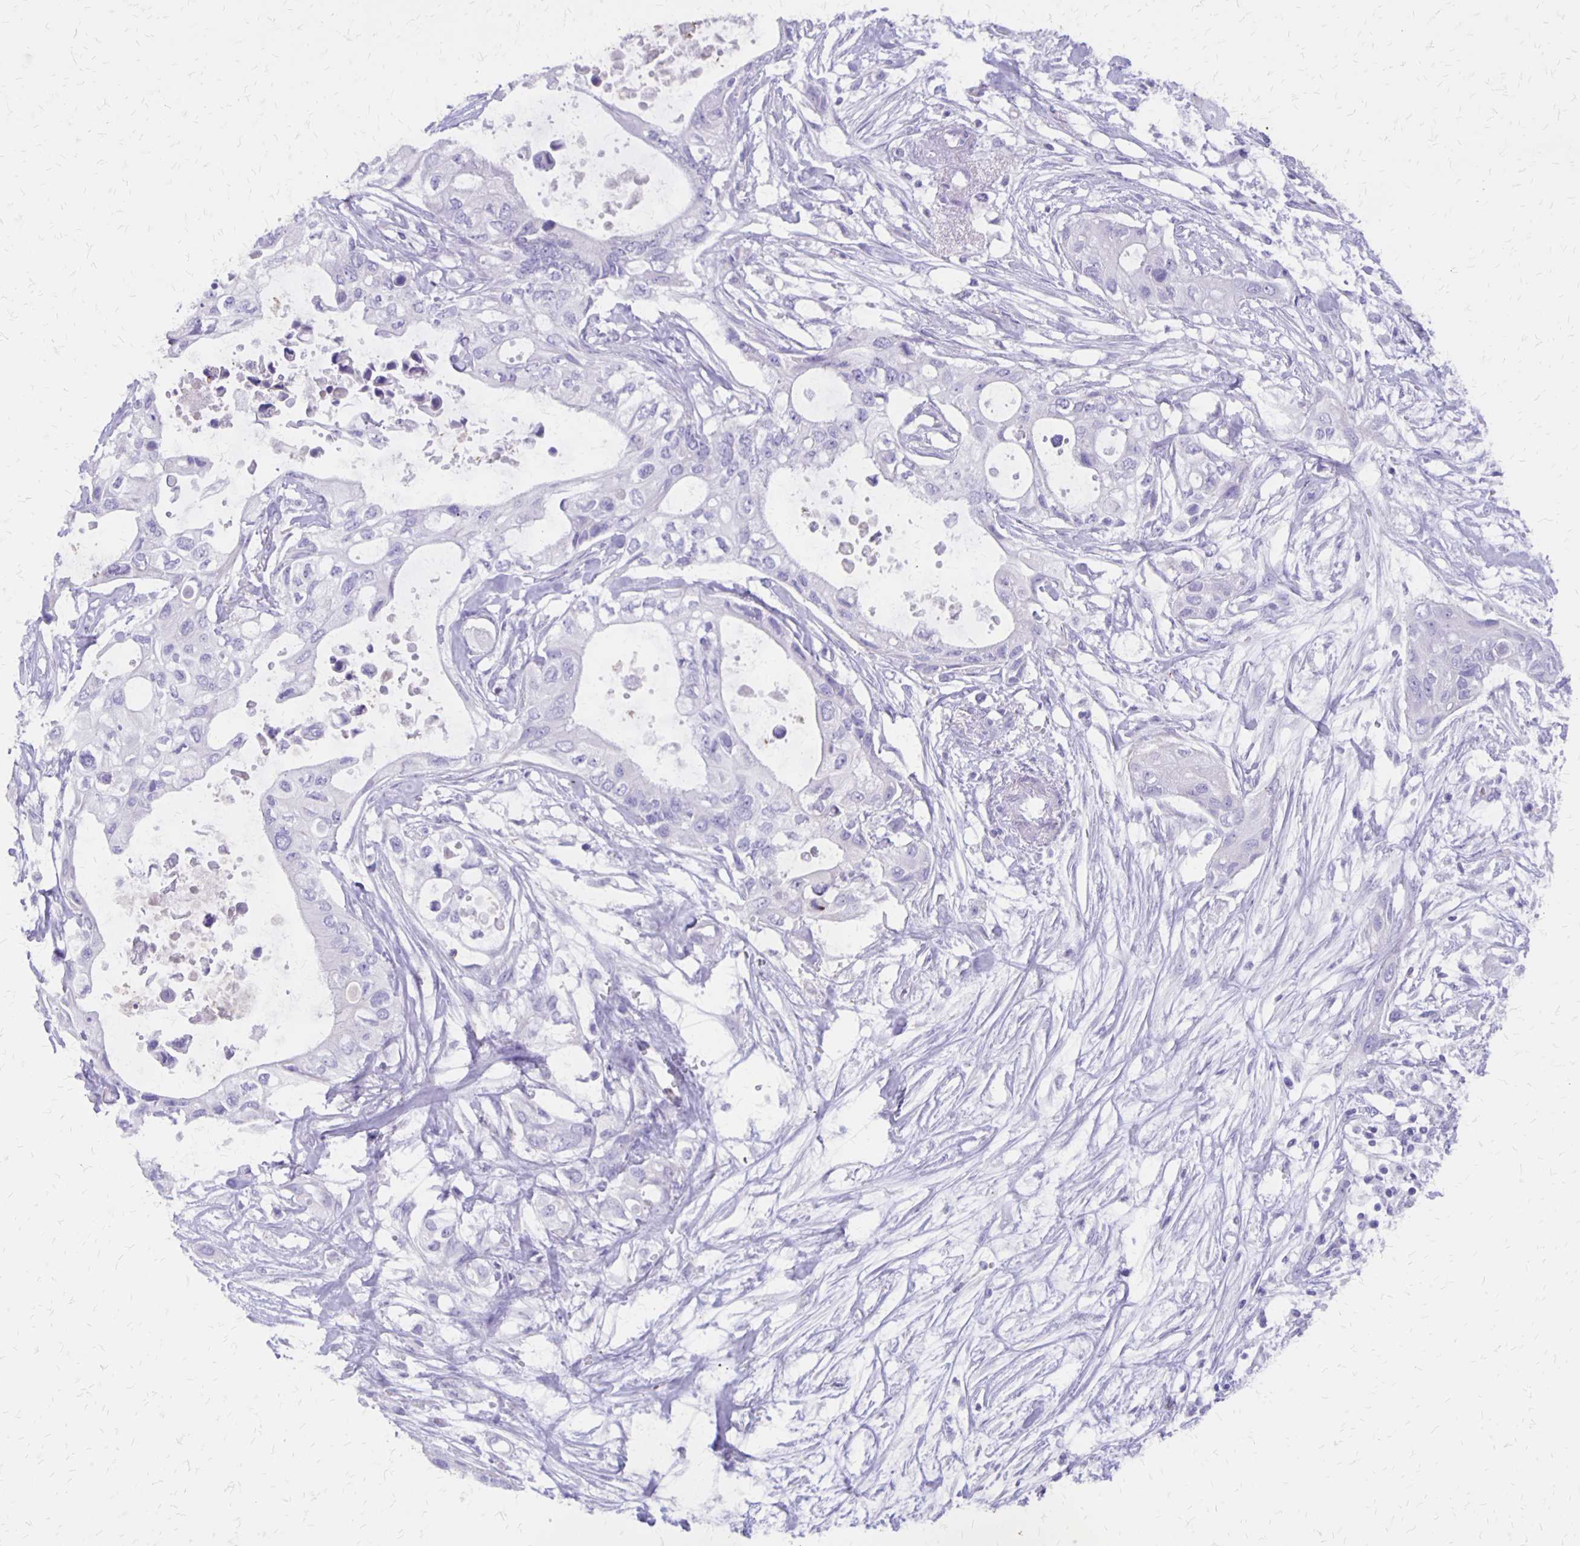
{"staining": {"intensity": "negative", "quantity": "none", "location": "none"}, "tissue": "pancreatic cancer", "cell_type": "Tumor cells", "image_type": "cancer", "snomed": [{"axis": "morphology", "description": "Adenocarcinoma, NOS"}, {"axis": "topography", "description": "Pancreas"}], "caption": "Tumor cells are negative for protein expression in human pancreatic adenocarcinoma.", "gene": "SEPTIN5", "patient": {"sex": "female", "age": 63}}